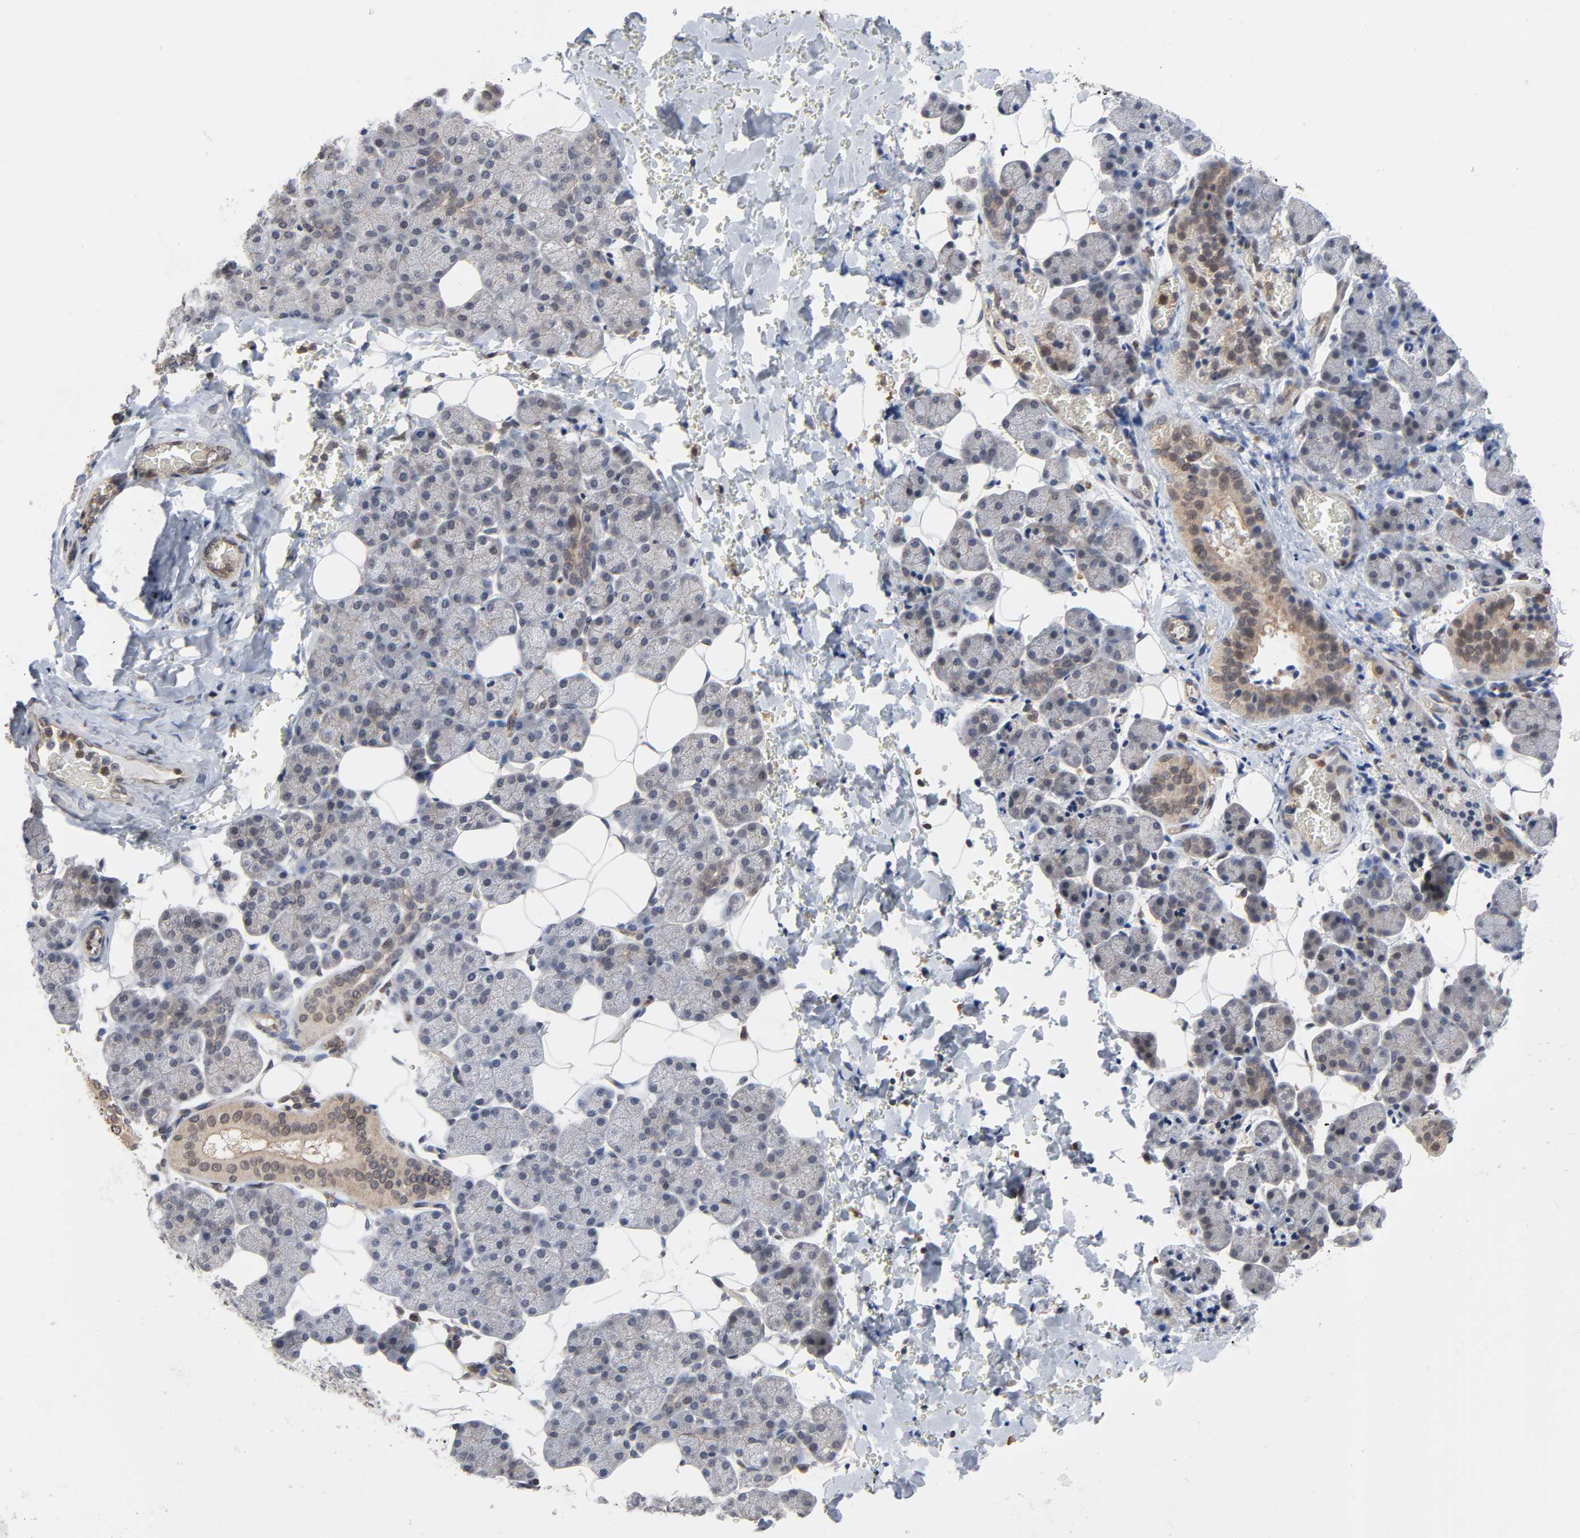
{"staining": {"intensity": "weak", "quantity": "<25%", "location": "cytoplasmic/membranous"}, "tissue": "salivary gland", "cell_type": "Glandular cells", "image_type": "normal", "snomed": [{"axis": "morphology", "description": "Normal tissue, NOS"}, {"axis": "topography", "description": "Lymph node"}, {"axis": "topography", "description": "Salivary gland"}], "caption": "A high-resolution image shows IHC staining of benign salivary gland, which reveals no significant positivity in glandular cells.", "gene": "CCDC175", "patient": {"sex": "male", "age": 8}}